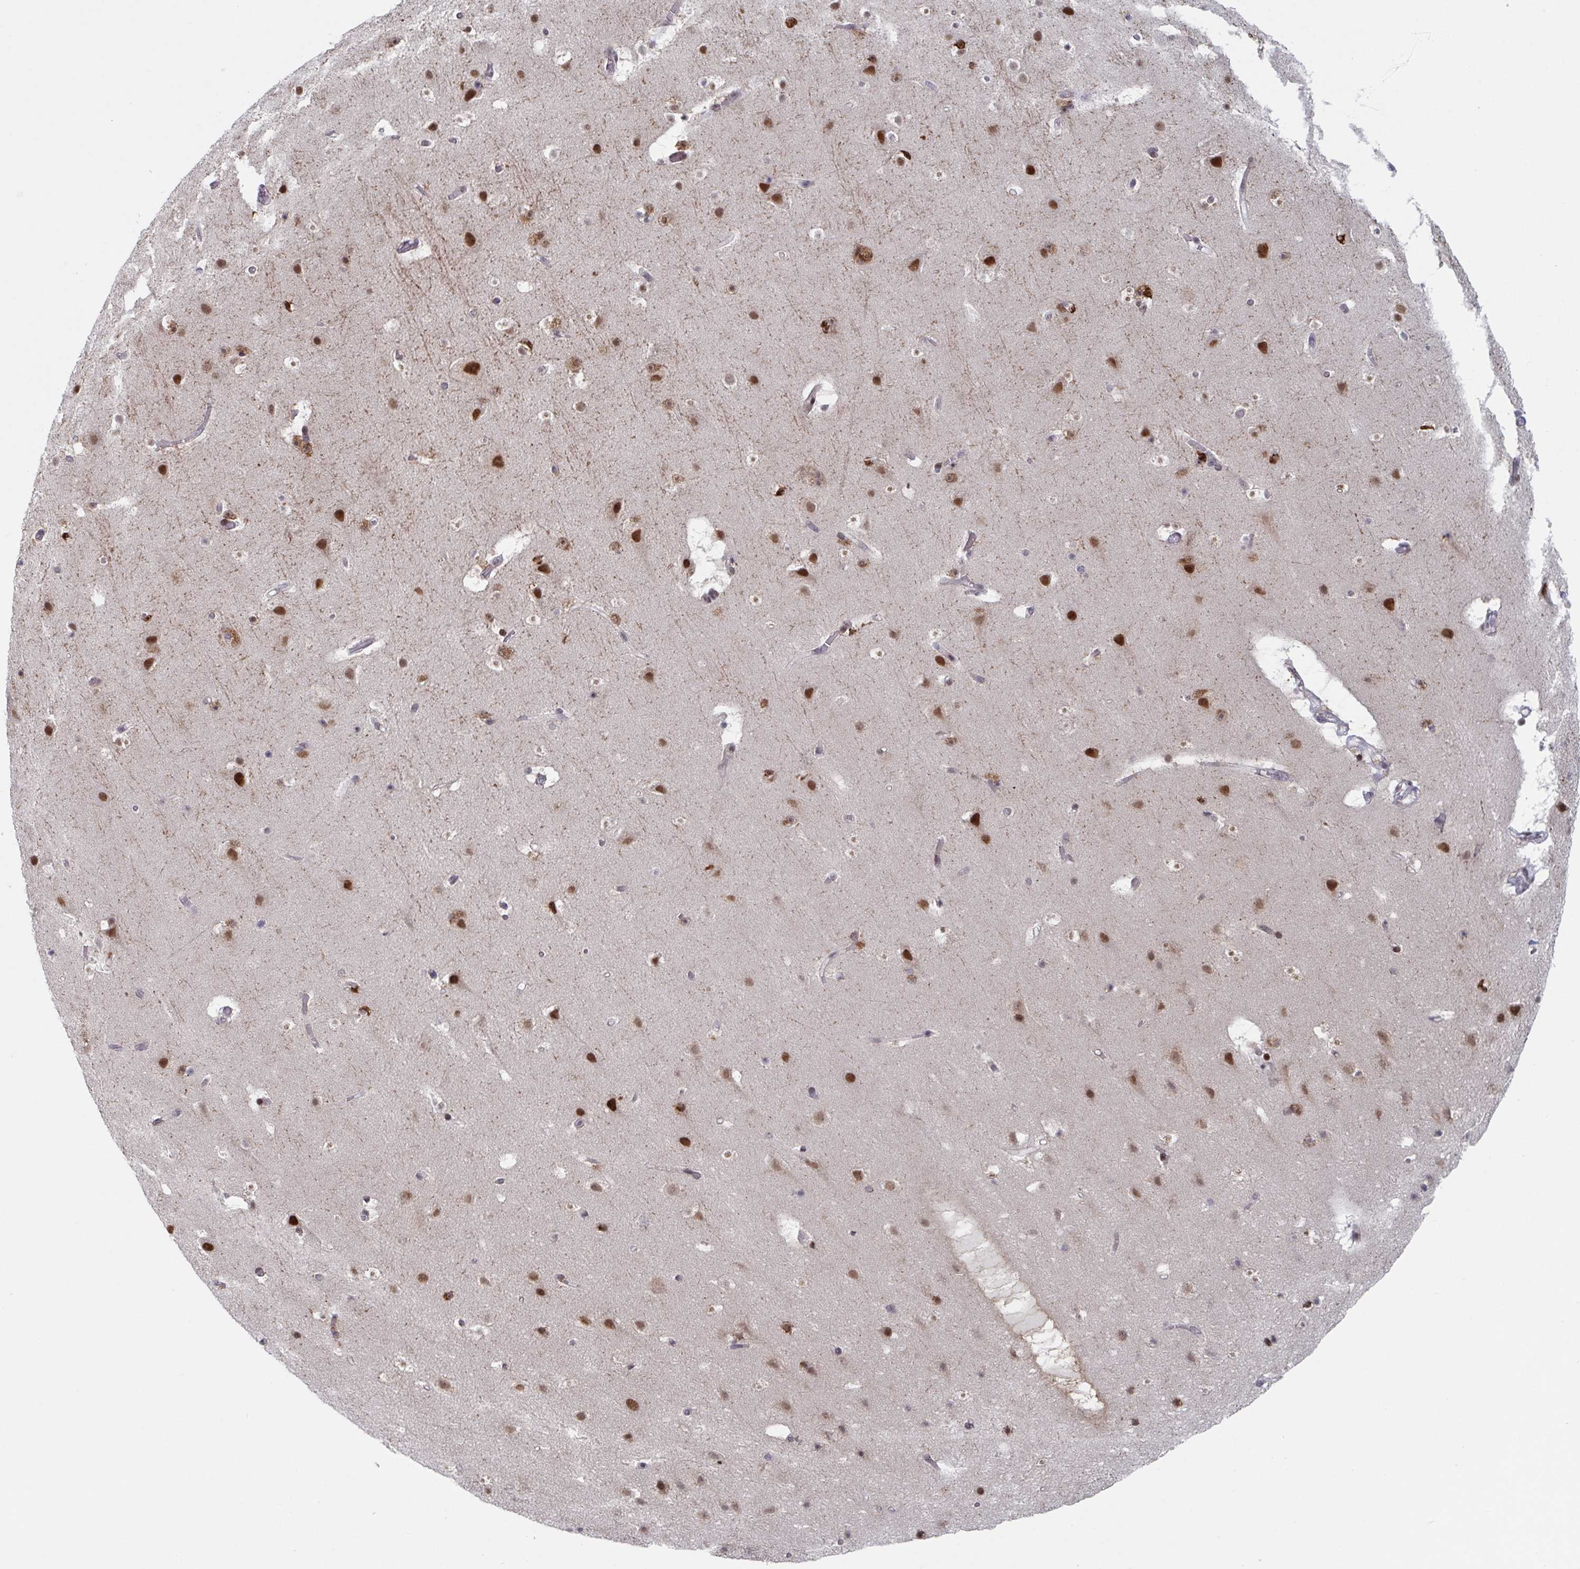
{"staining": {"intensity": "moderate", "quantity": "<25%", "location": "nuclear"}, "tissue": "cerebral cortex", "cell_type": "Endothelial cells", "image_type": "normal", "snomed": [{"axis": "morphology", "description": "Normal tissue, NOS"}, {"axis": "topography", "description": "Cerebral cortex"}], "caption": "A high-resolution photomicrograph shows IHC staining of unremarkable cerebral cortex, which reveals moderate nuclear staining in about <25% of endothelial cells. (Brightfield microscopy of DAB IHC at high magnification).", "gene": "RNF212", "patient": {"sex": "female", "age": 42}}